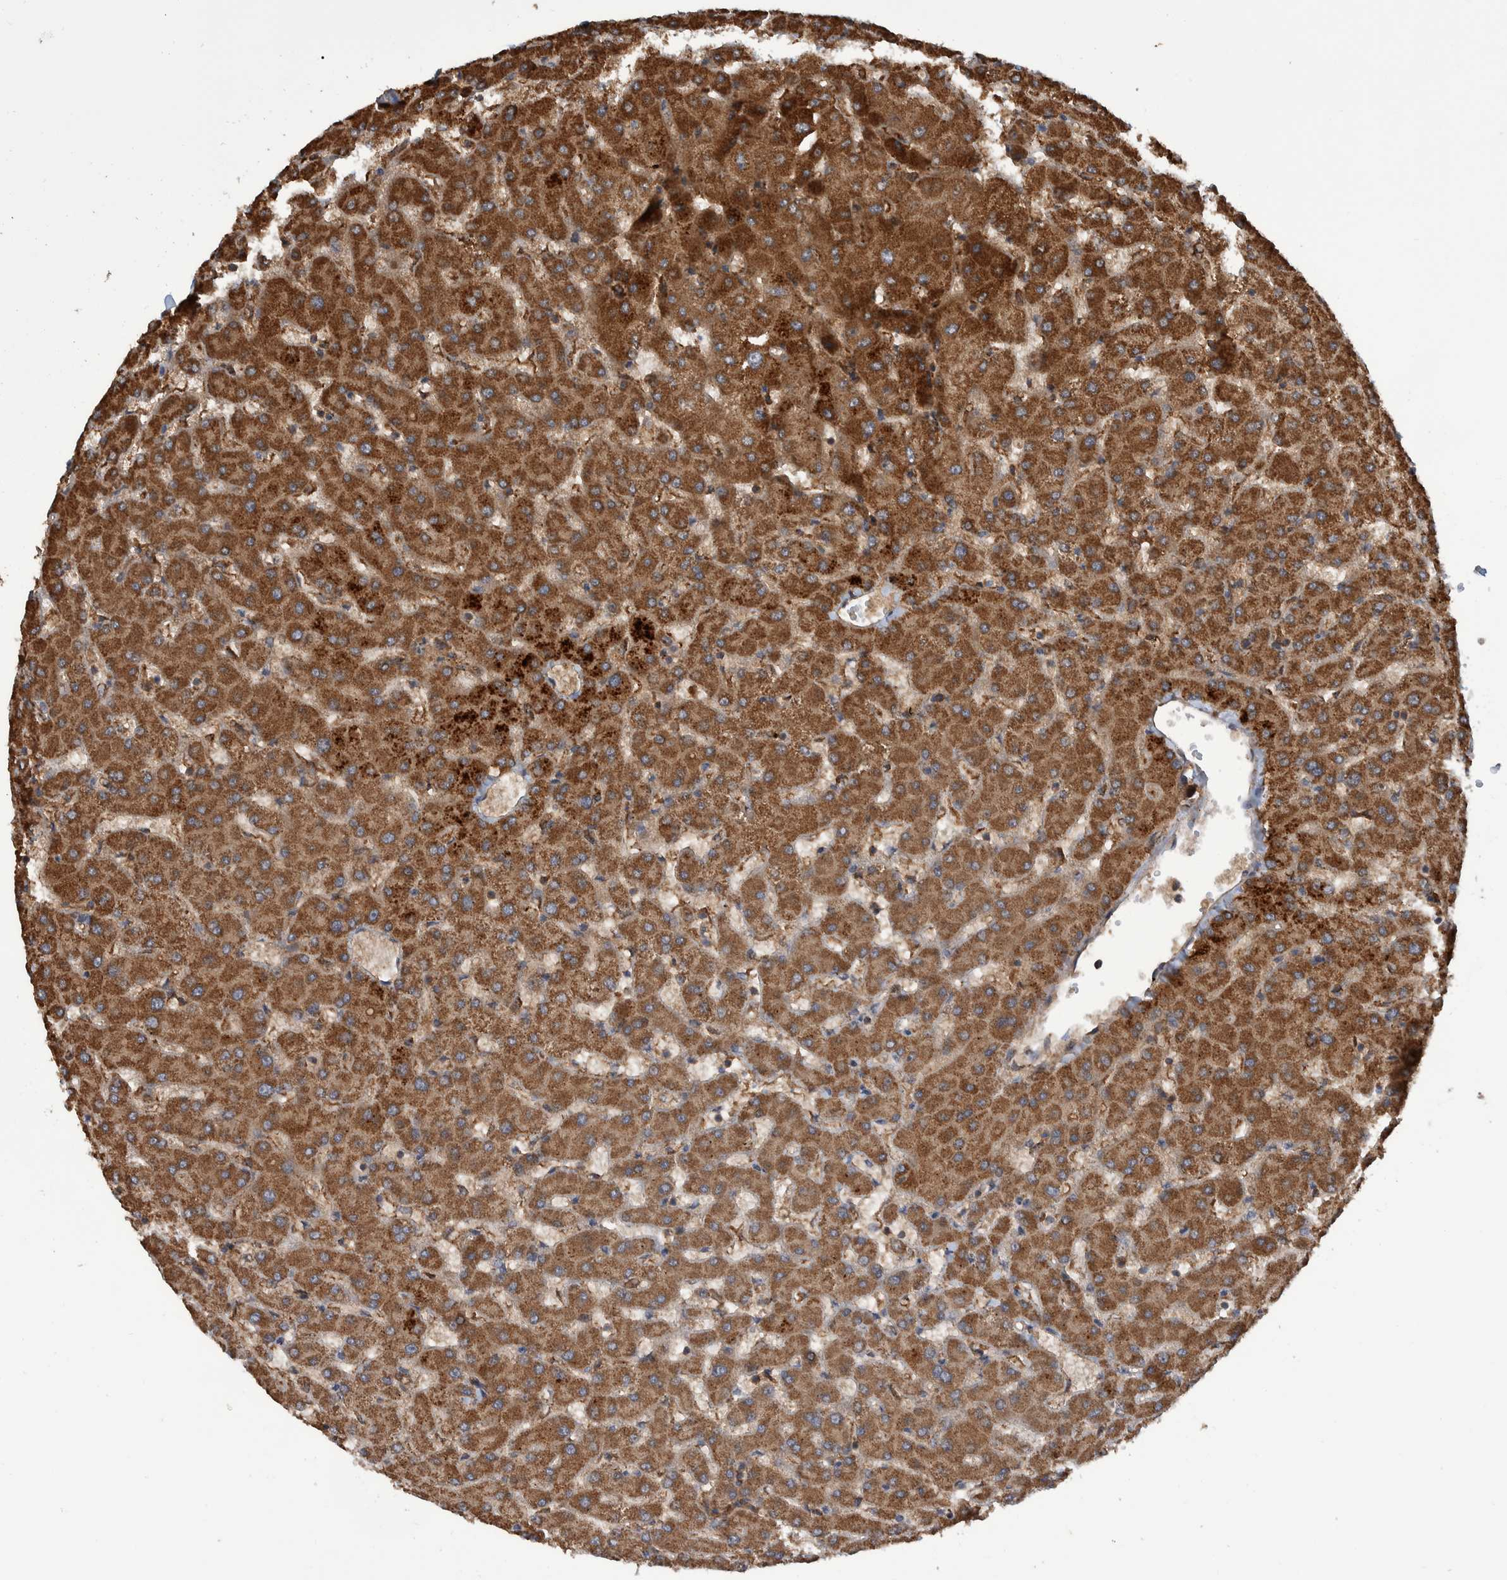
{"staining": {"intensity": "moderate", "quantity": ">75%", "location": "cytoplasmic/membranous"}, "tissue": "liver", "cell_type": "Cholangiocytes", "image_type": "normal", "snomed": [{"axis": "morphology", "description": "Normal tissue, NOS"}, {"axis": "topography", "description": "Liver"}], "caption": "Protein analysis of benign liver shows moderate cytoplasmic/membranous staining in about >75% of cholangiocytes. (DAB = brown stain, brightfield microscopy at high magnification).", "gene": "VBP1", "patient": {"sex": "female", "age": 63}}